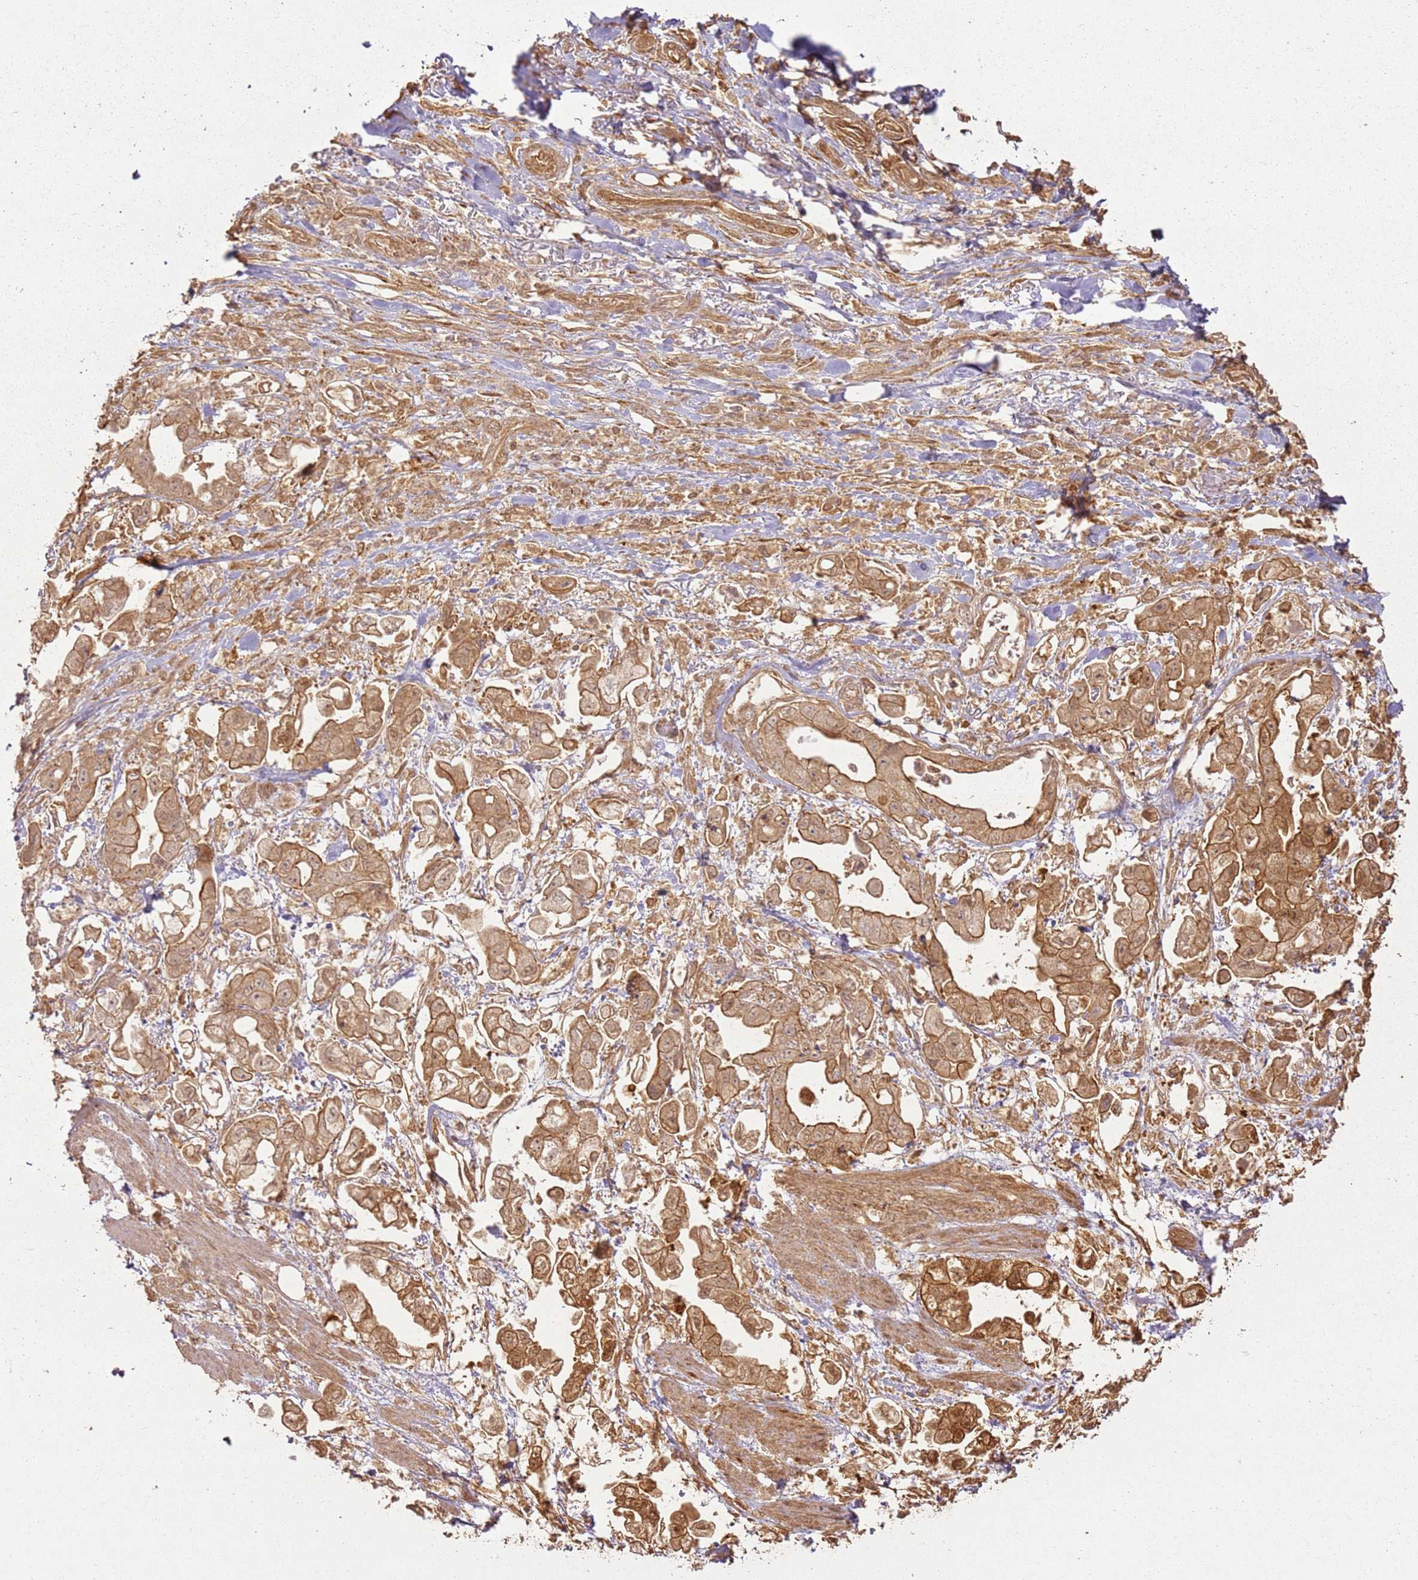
{"staining": {"intensity": "moderate", "quantity": ">75%", "location": "cytoplasmic/membranous"}, "tissue": "stomach cancer", "cell_type": "Tumor cells", "image_type": "cancer", "snomed": [{"axis": "morphology", "description": "Adenocarcinoma, NOS"}, {"axis": "topography", "description": "Stomach"}], "caption": "Tumor cells demonstrate medium levels of moderate cytoplasmic/membranous expression in approximately >75% of cells in human stomach cancer (adenocarcinoma). The protein is stained brown, and the nuclei are stained in blue (DAB IHC with brightfield microscopy, high magnification).", "gene": "ZNF776", "patient": {"sex": "male", "age": 62}}